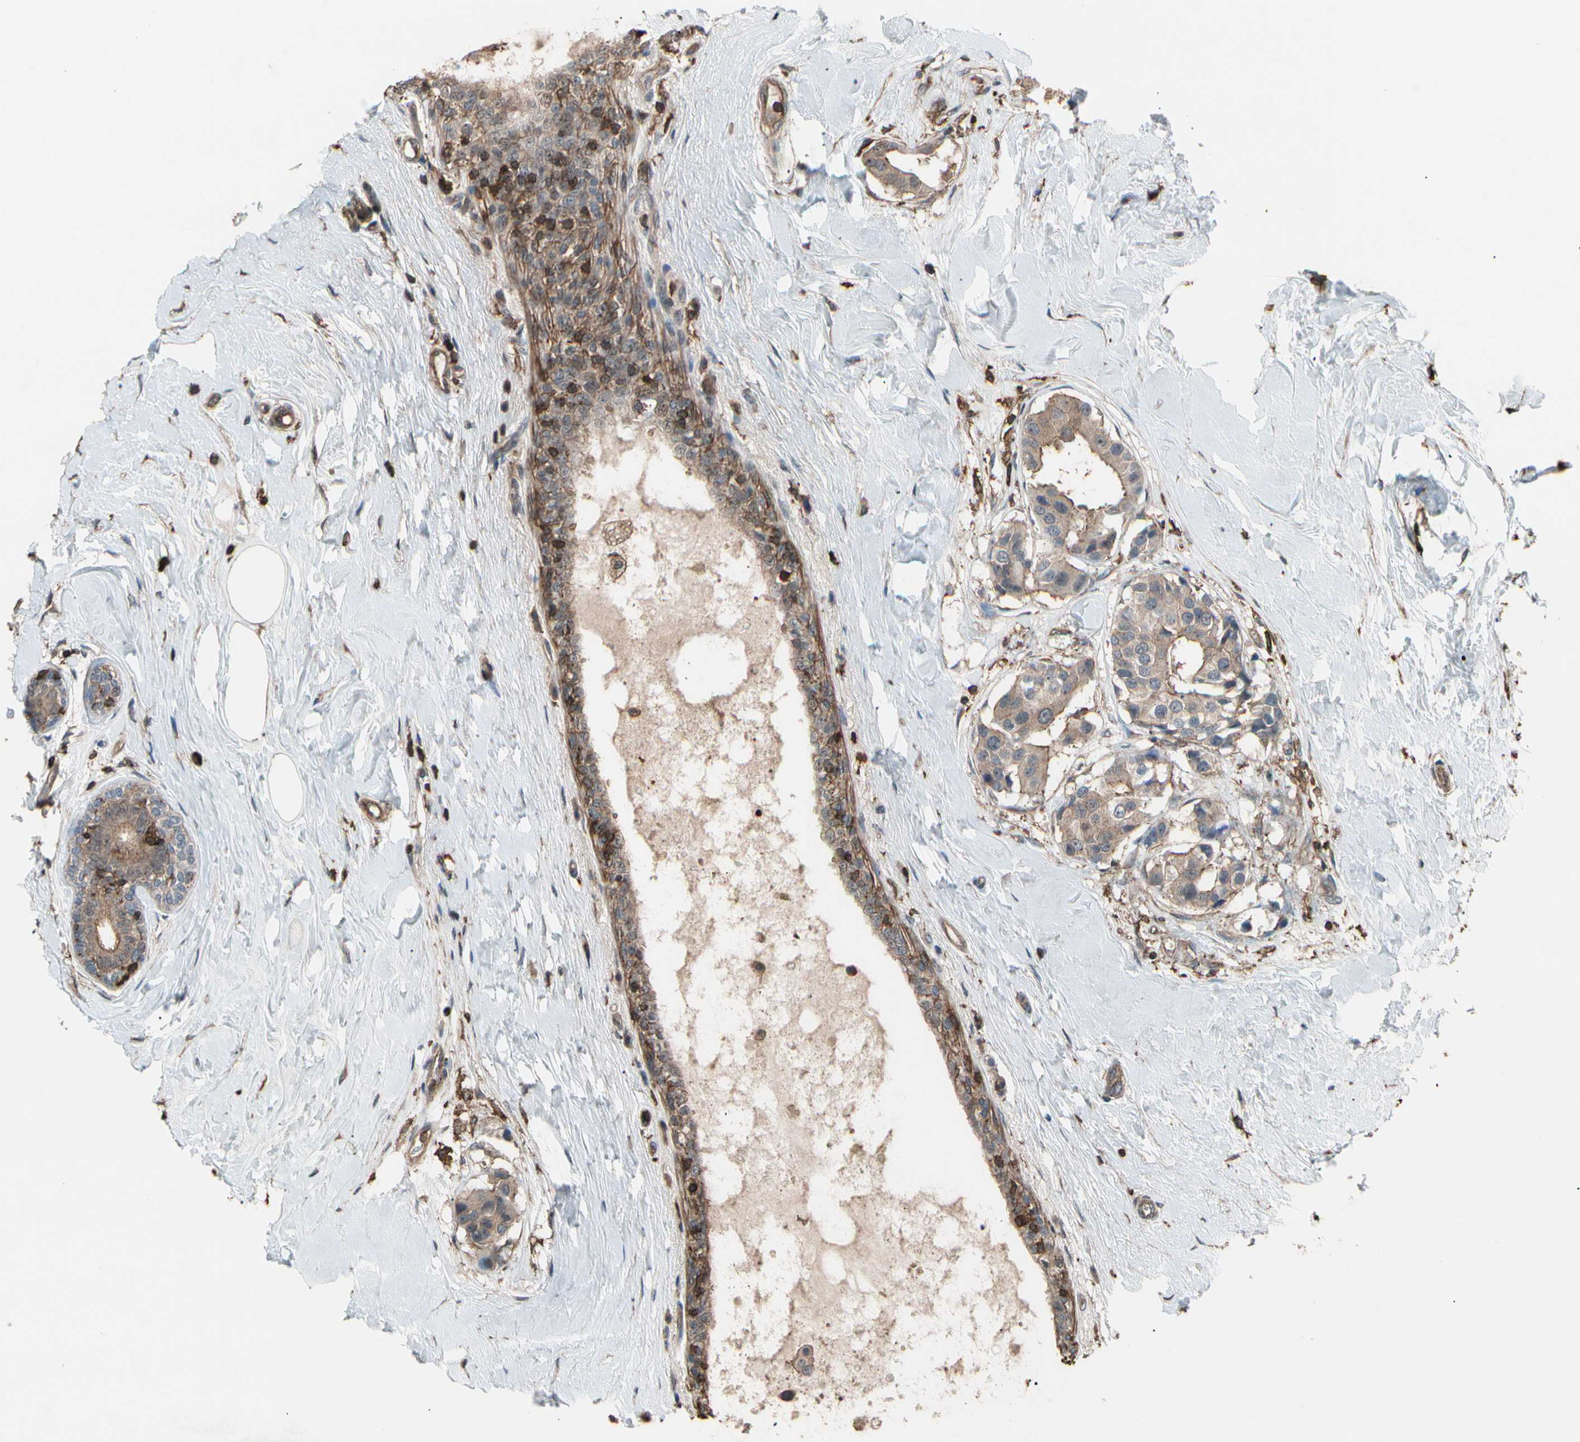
{"staining": {"intensity": "weak", "quantity": ">75%", "location": "cytoplasmic/membranous"}, "tissue": "breast cancer", "cell_type": "Tumor cells", "image_type": "cancer", "snomed": [{"axis": "morphology", "description": "Normal tissue, NOS"}, {"axis": "morphology", "description": "Duct carcinoma"}, {"axis": "topography", "description": "Breast"}], "caption": "Human invasive ductal carcinoma (breast) stained for a protein (brown) displays weak cytoplasmic/membranous positive expression in about >75% of tumor cells.", "gene": "MAPK13", "patient": {"sex": "female", "age": 39}}